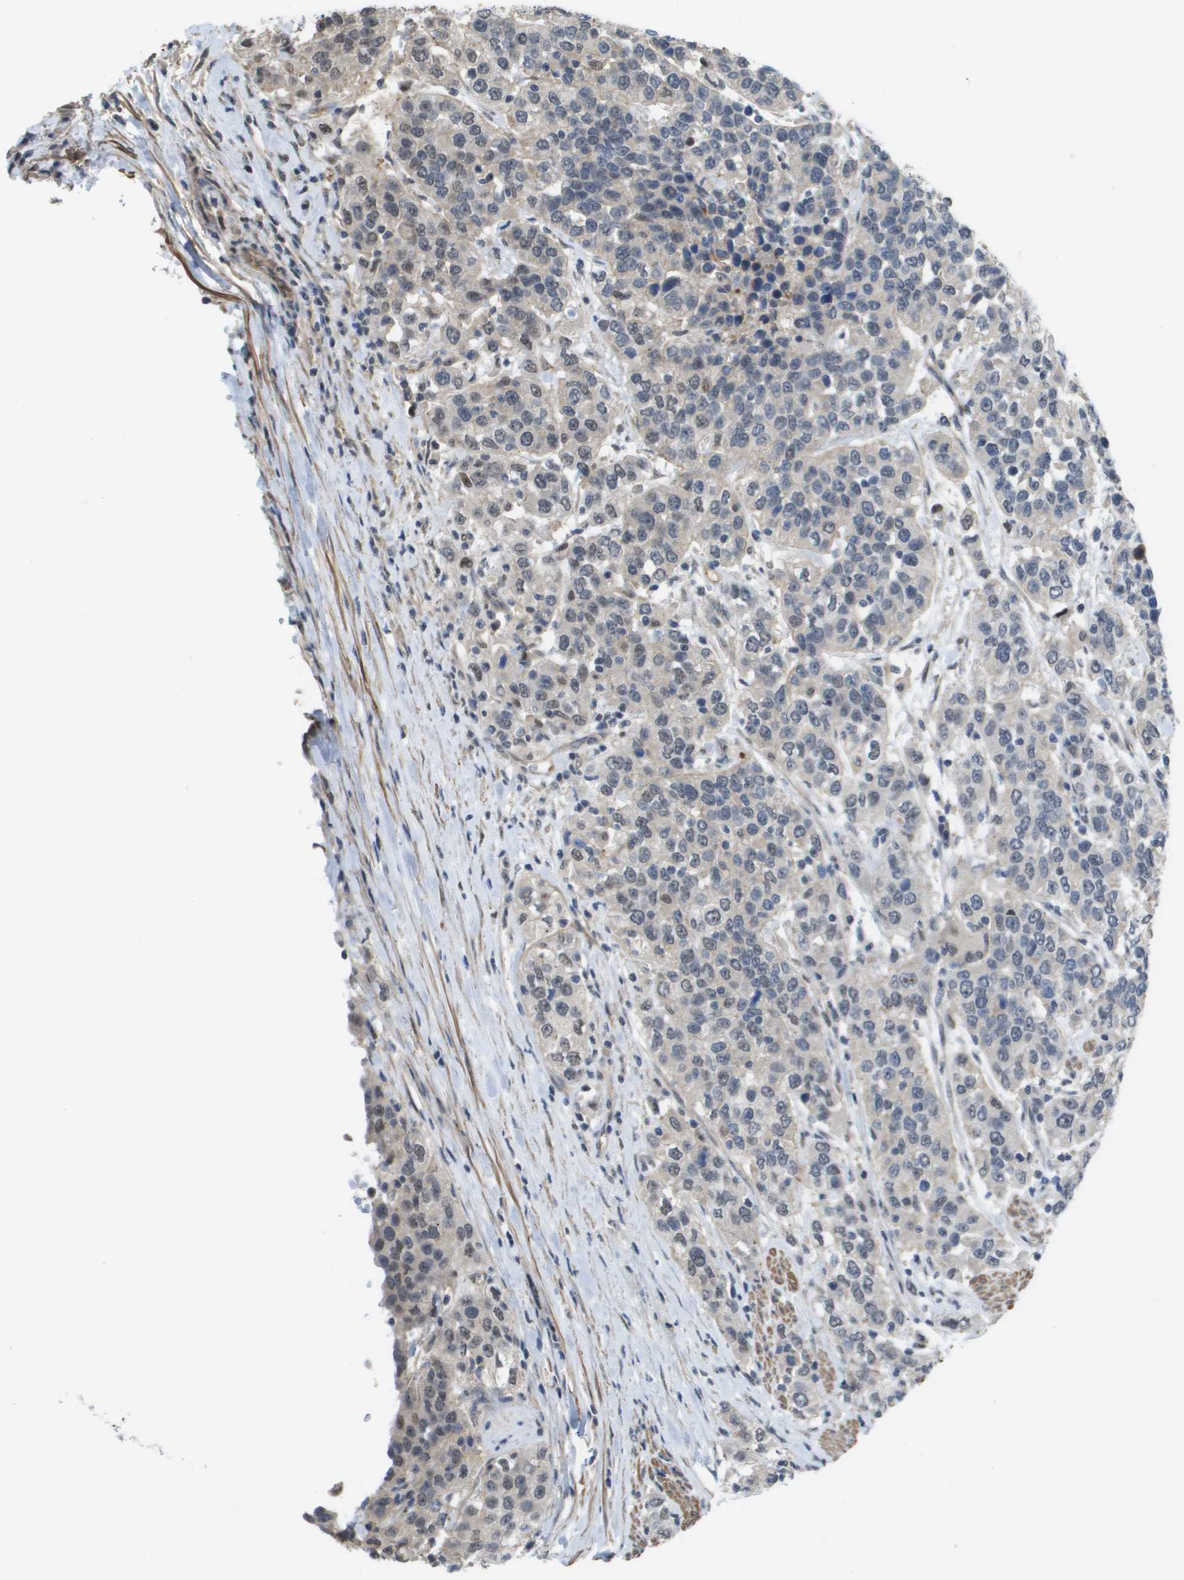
{"staining": {"intensity": "negative", "quantity": "none", "location": "none"}, "tissue": "urothelial cancer", "cell_type": "Tumor cells", "image_type": "cancer", "snomed": [{"axis": "morphology", "description": "Urothelial carcinoma, High grade"}, {"axis": "topography", "description": "Urinary bladder"}], "caption": "Human urothelial cancer stained for a protein using immunohistochemistry displays no staining in tumor cells.", "gene": "RNF112", "patient": {"sex": "female", "age": 80}}